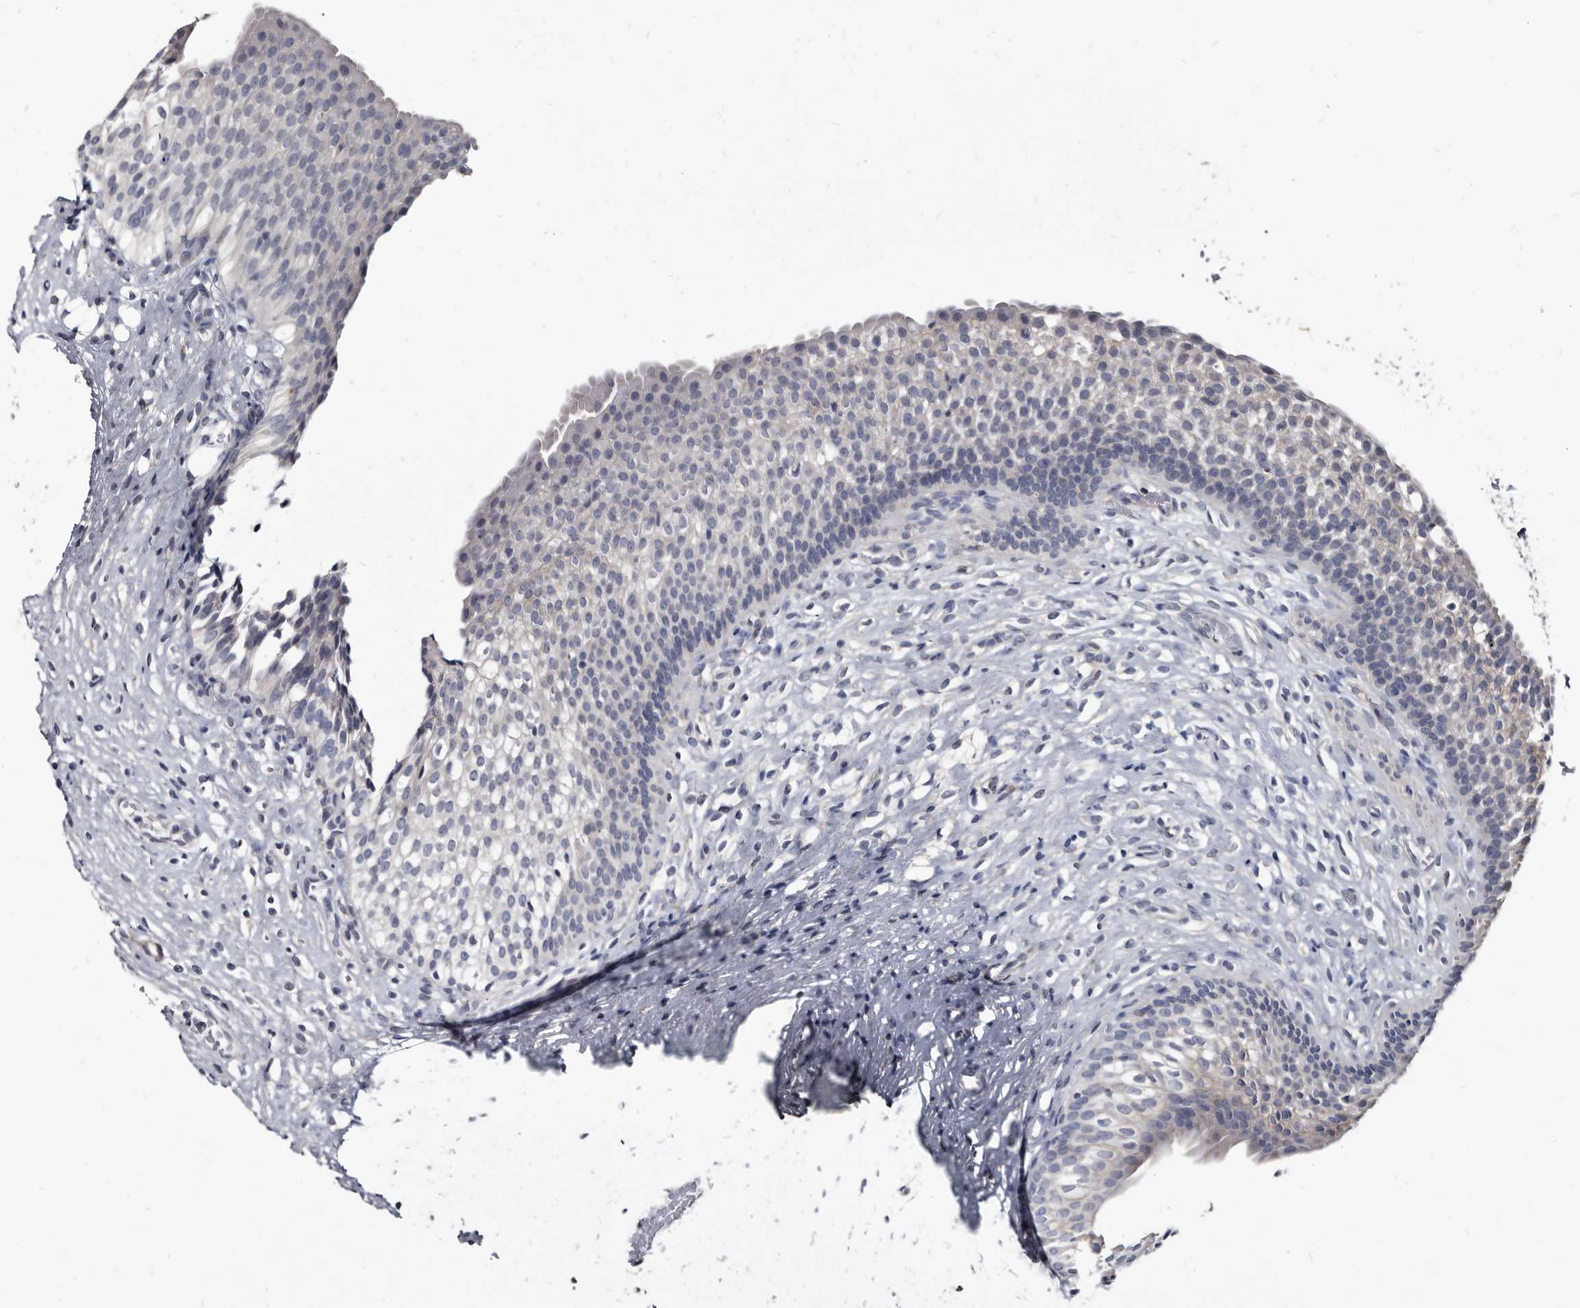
{"staining": {"intensity": "negative", "quantity": "none", "location": "none"}, "tissue": "urinary bladder", "cell_type": "Urothelial cells", "image_type": "normal", "snomed": [{"axis": "morphology", "description": "Normal tissue, NOS"}, {"axis": "topography", "description": "Urinary bladder"}], "caption": "This is a image of IHC staining of unremarkable urinary bladder, which shows no positivity in urothelial cells.", "gene": "PRSS8", "patient": {"sex": "male", "age": 1}}